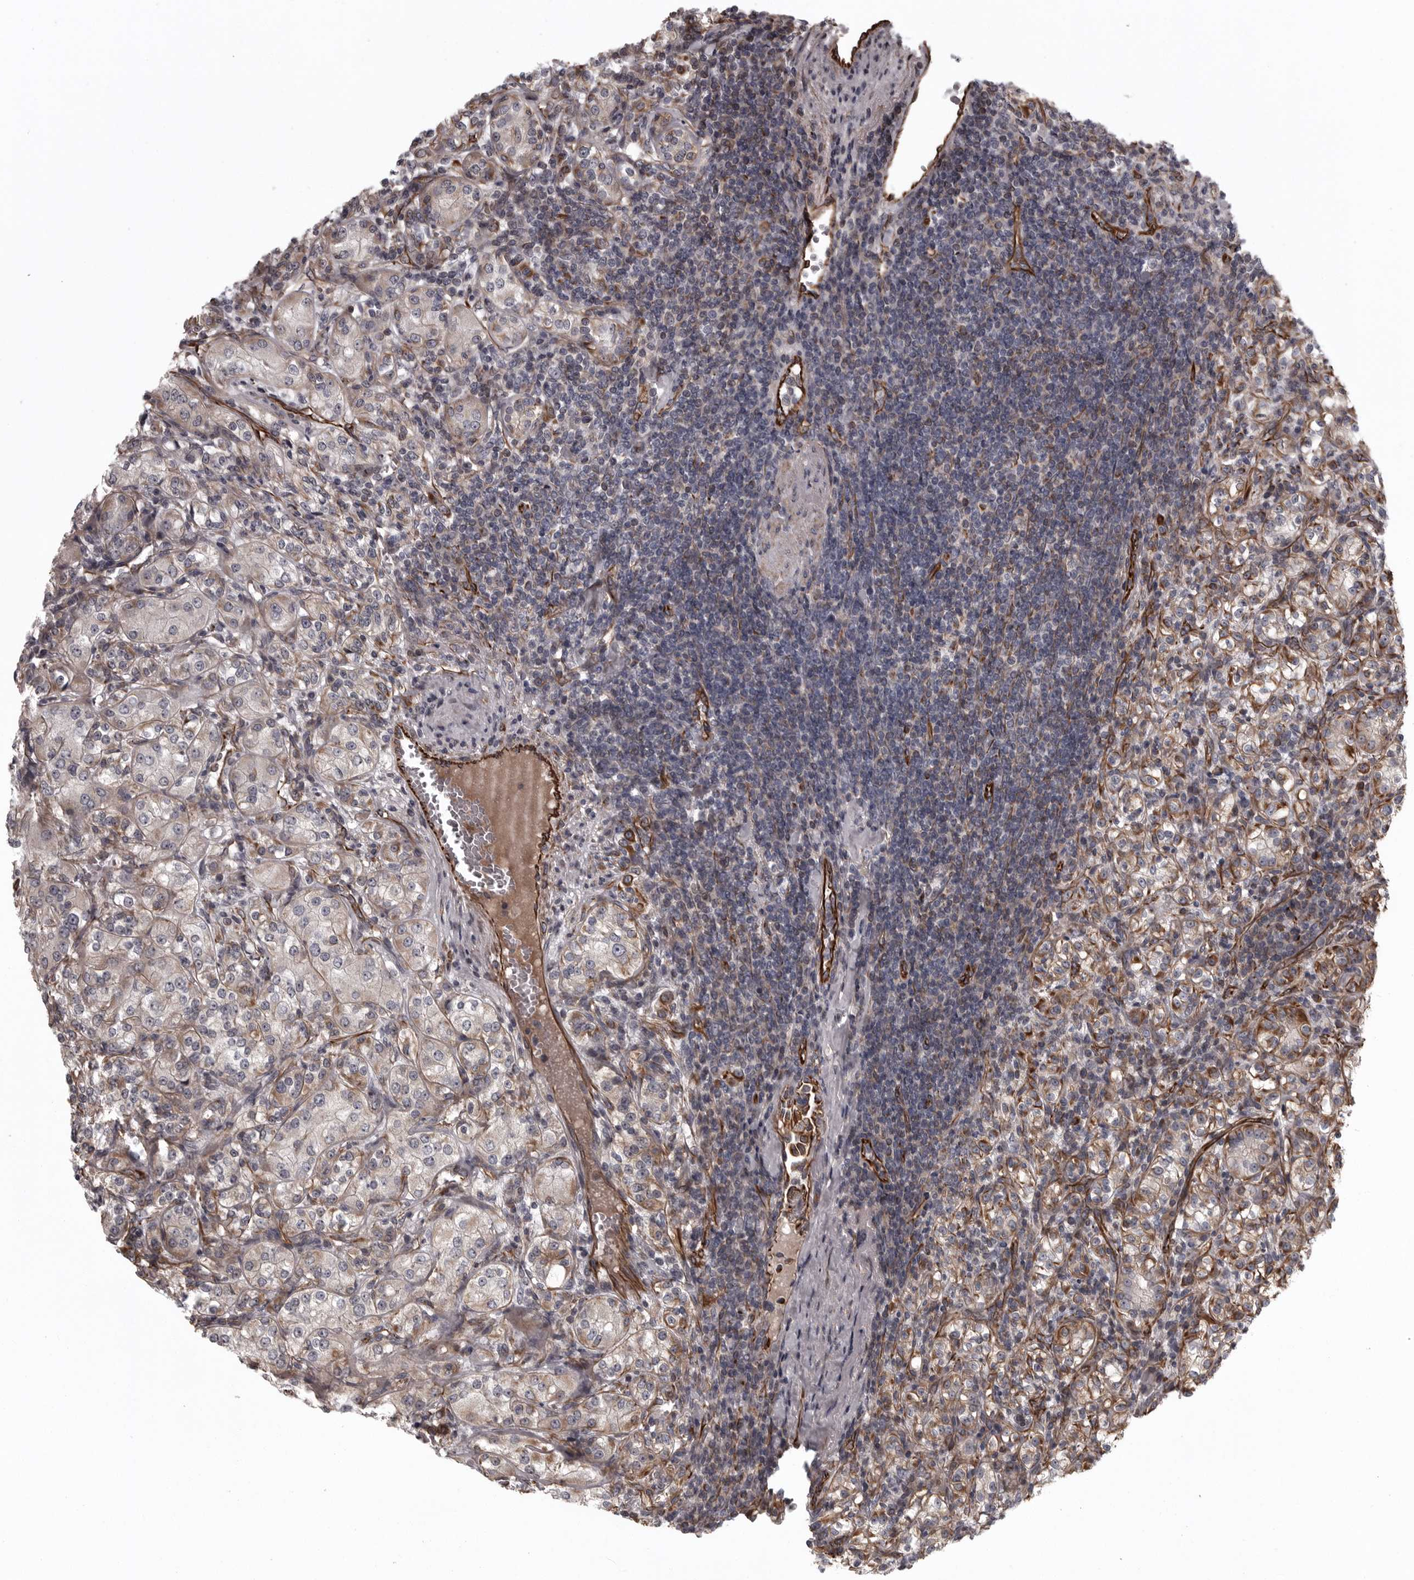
{"staining": {"intensity": "moderate", "quantity": ">75%", "location": "cytoplasmic/membranous"}, "tissue": "renal cancer", "cell_type": "Tumor cells", "image_type": "cancer", "snomed": [{"axis": "morphology", "description": "Adenocarcinoma, NOS"}, {"axis": "topography", "description": "Kidney"}], "caption": "Renal cancer stained with IHC shows moderate cytoplasmic/membranous positivity in about >75% of tumor cells.", "gene": "FAAP100", "patient": {"sex": "male", "age": 77}}